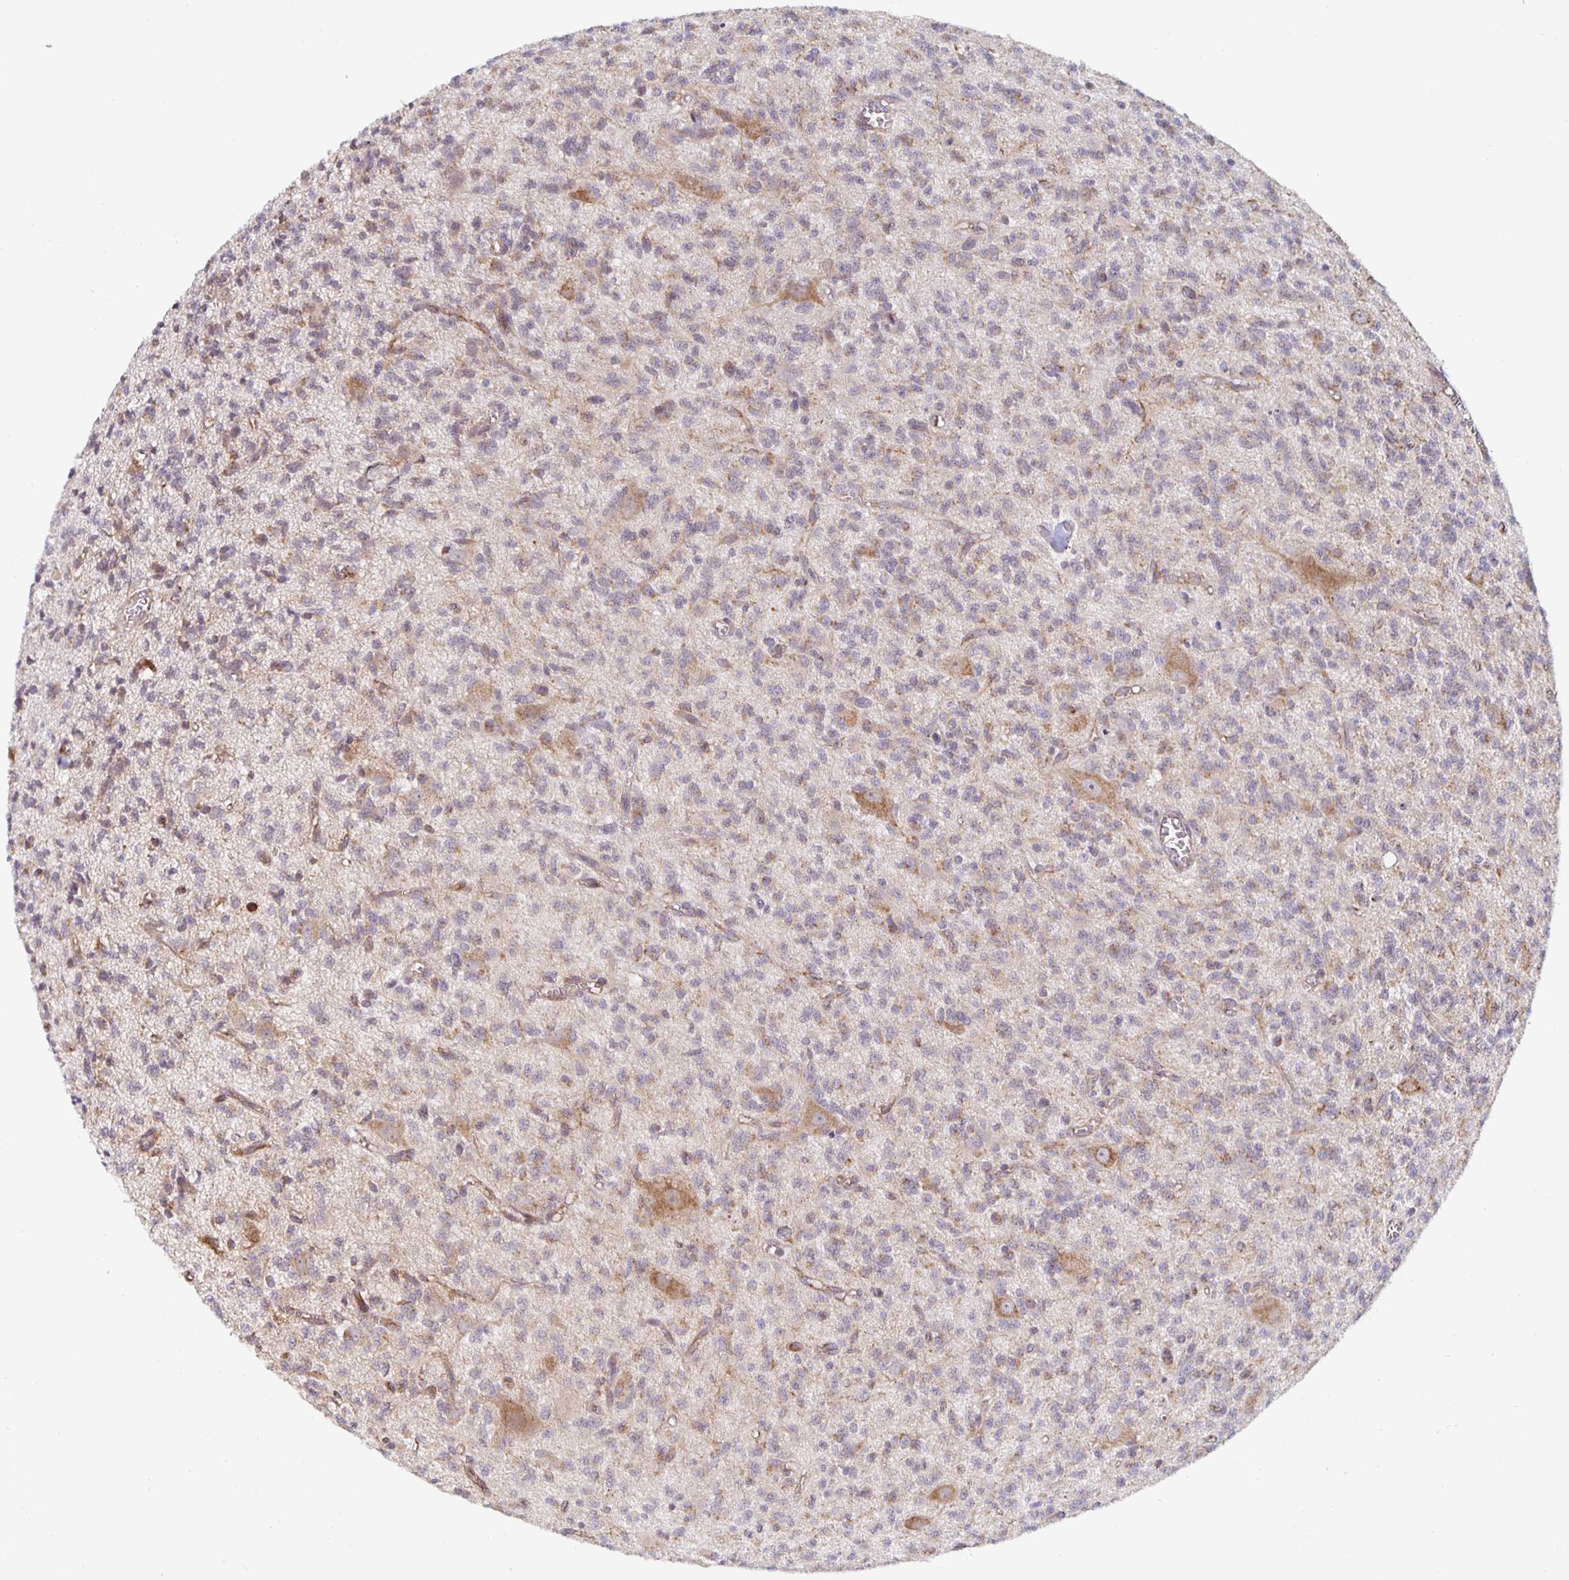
{"staining": {"intensity": "negative", "quantity": "none", "location": "none"}, "tissue": "glioma", "cell_type": "Tumor cells", "image_type": "cancer", "snomed": [{"axis": "morphology", "description": "Glioma, malignant, Low grade"}, {"axis": "topography", "description": "Brain"}], "caption": "High magnification brightfield microscopy of malignant glioma (low-grade) stained with DAB (brown) and counterstained with hematoxylin (blue): tumor cells show no significant positivity.", "gene": "MRPL28", "patient": {"sex": "male", "age": 64}}